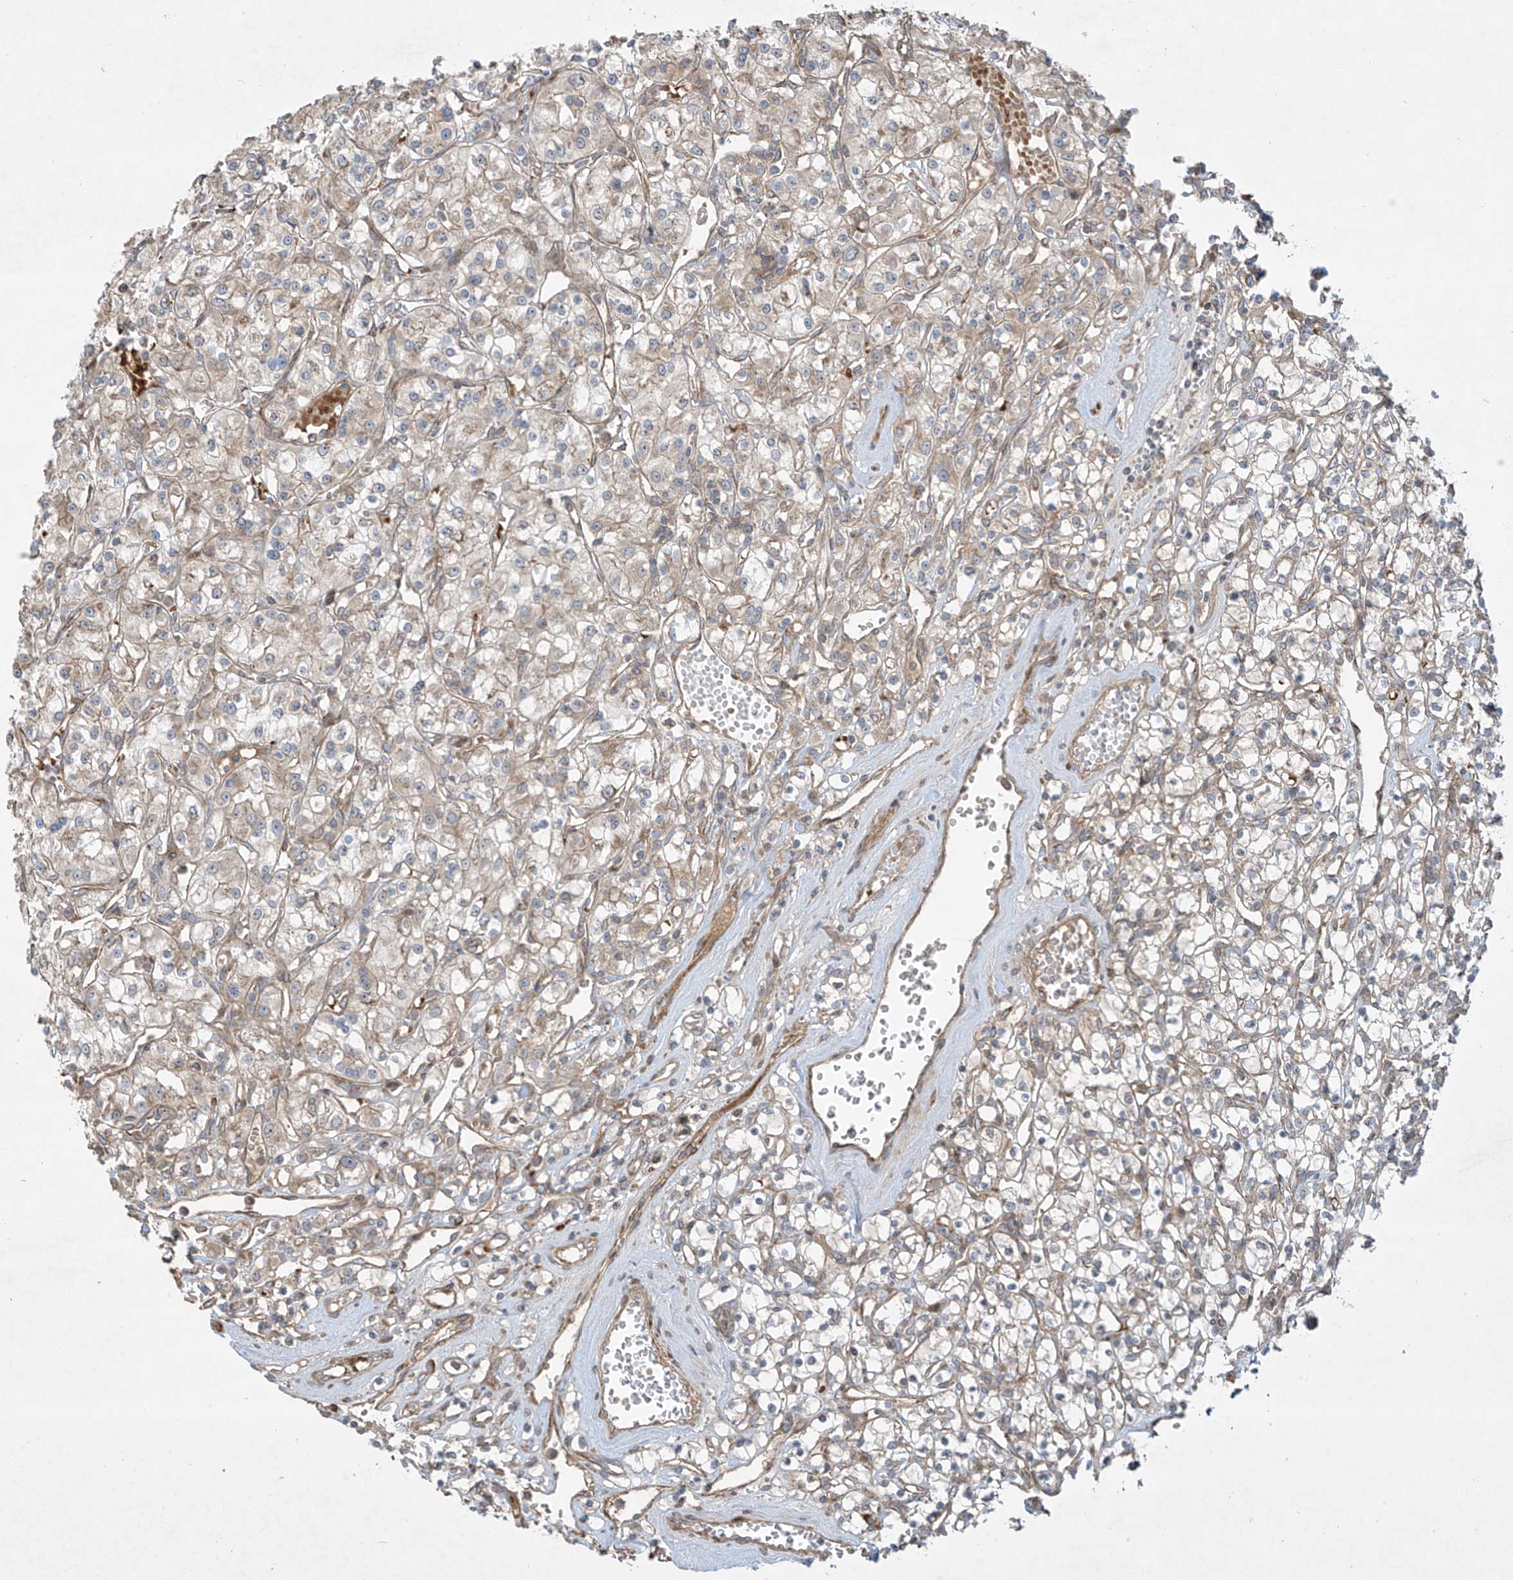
{"staining": {"intensity": "weak", "quantity": "25%-75%", "location": "cytoplasmic/membranous"}, "tissue": "renal cancer", "cell_type": "Tumor cells", "image_type": "cancer", "snomed": [{"axis": "morphology", "description": "Adenocarcinoma, NOS"}, {"axis": "topography", "description": "Kidney"}], "caption": "A micrograph of human renal cancer stained for a protein reveals weak cytoplasmic/membranous brown staining in tumor cells.", "gene": "DDIT4", "patient": {"sex": "female", "age": 59}}